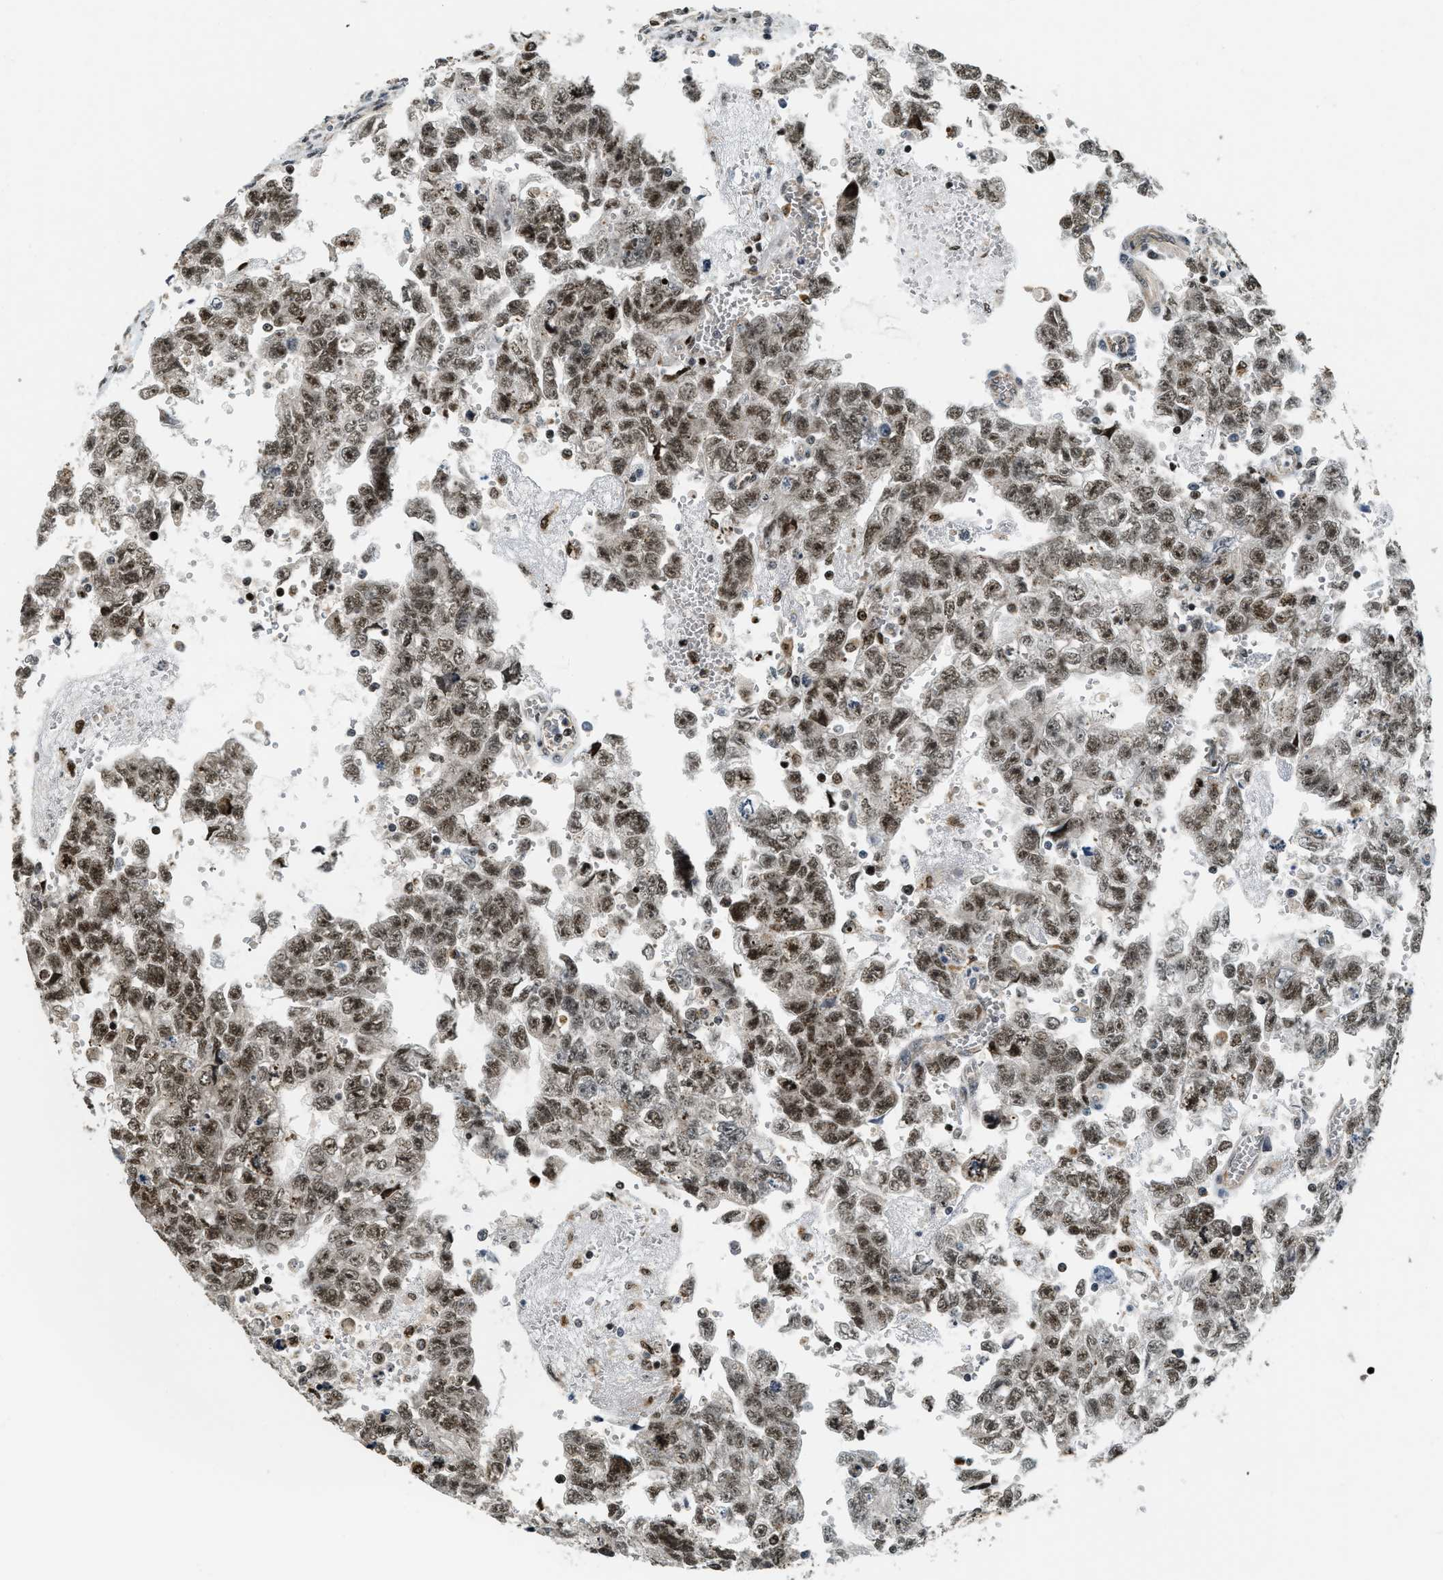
{"staining": {"intensity": "strong", "quantity": ">75%", "location": "nuclear"}, "tissue": "testis cancer", "cell_type": "Tumor cells", "image_type": "cancer", "snomed": [{"axis": "morphology", "description": "Seminoma, NOS"}, {"axis": "morphology", "description": "Carcinoma, Embryonal, NOS"}, {"axis": "topography", "description": "Testis"}], "caption": "Immunohistochemistry (IHC) (DAB (3,3'-diaminobenzidine)) staining of testis seminoma displays strong nuclear protein positivity in approximately >75% of tumor cells.", "gene": "LTA4H", "patient": {"sex": "male", "age": 38}}